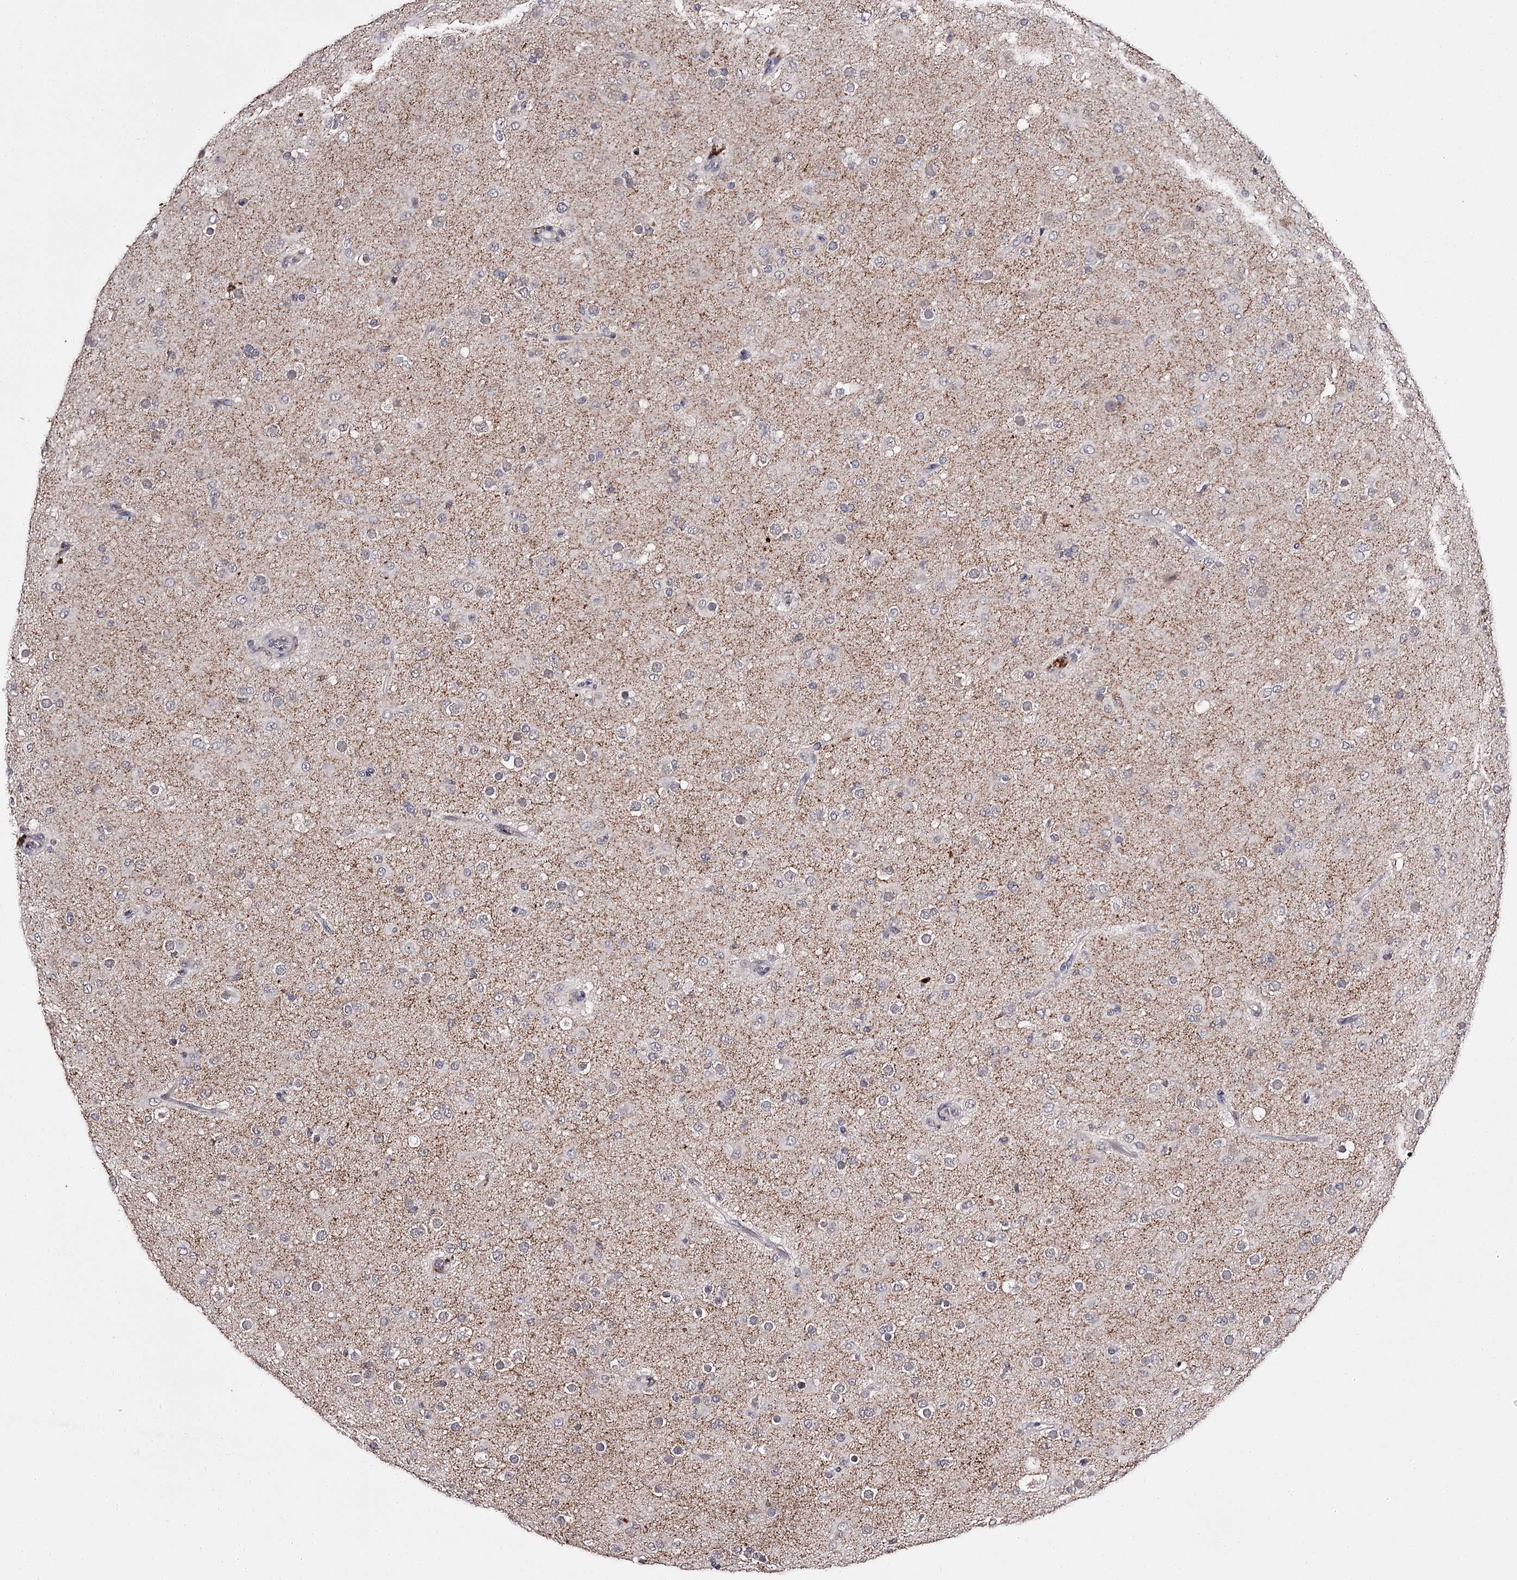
{"staining": {"intensity": "negative", "quantity": "none", "location": "none"}, "tissue": "glioma", "cell_type": "Tumor cells", "image_type": "cancer", "snomed": [{"axis": "morphology", "description": "Glioma, malignant, Low grade"}, {"axis": "topography", "description": "Brain"}], "caption": "Human glioma stained for a protein using immunohistochemistry displays no staining in tumor cells.", "gene": "SLC32A1", "patient": {"sex": "male", "age": 65}}